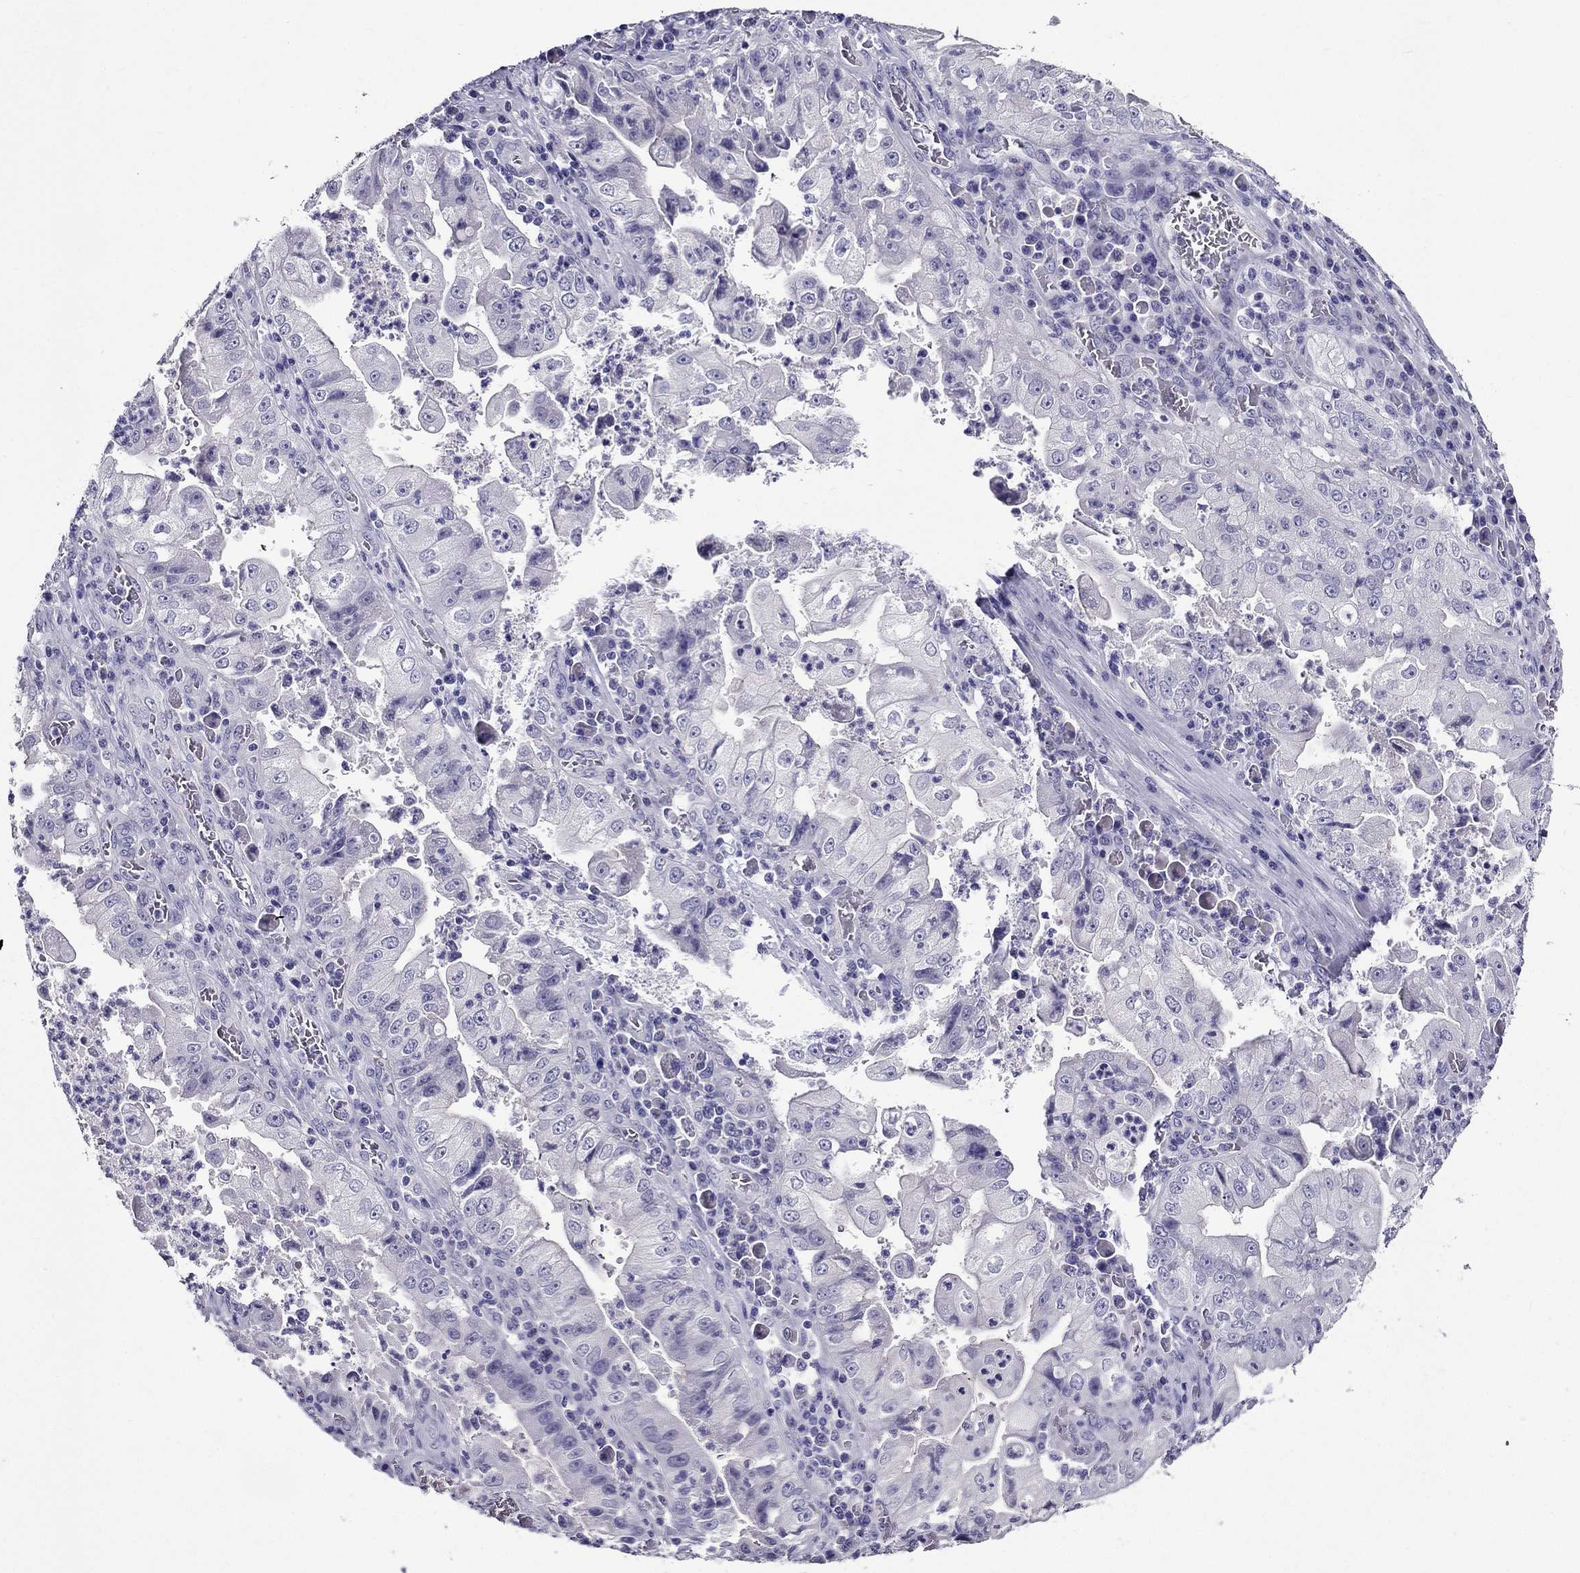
{"staining": {"intensity": "negative", "quantity": "none", "location": "none"}, "tissue": "stomach cancer", "cell_type": "Tumor cells", "image_type": "cancer", "snomed": [{"axis": "morphology", "description": "Adenocarcinoma, NOS"}, {"axis": "topography", "description": "Stomach"}], "caption": "Immunohistochemical staining of stomach cancer displays no significant expression in tumor cells. Brightfield microscopy of IHC stained with DAB (3,3'-diaminobenzidine) (brown) and hematoxylin (blue), captured at high magnification.", "gene": "ZNF541", "patient": {"sex": "male", "age": 76}}